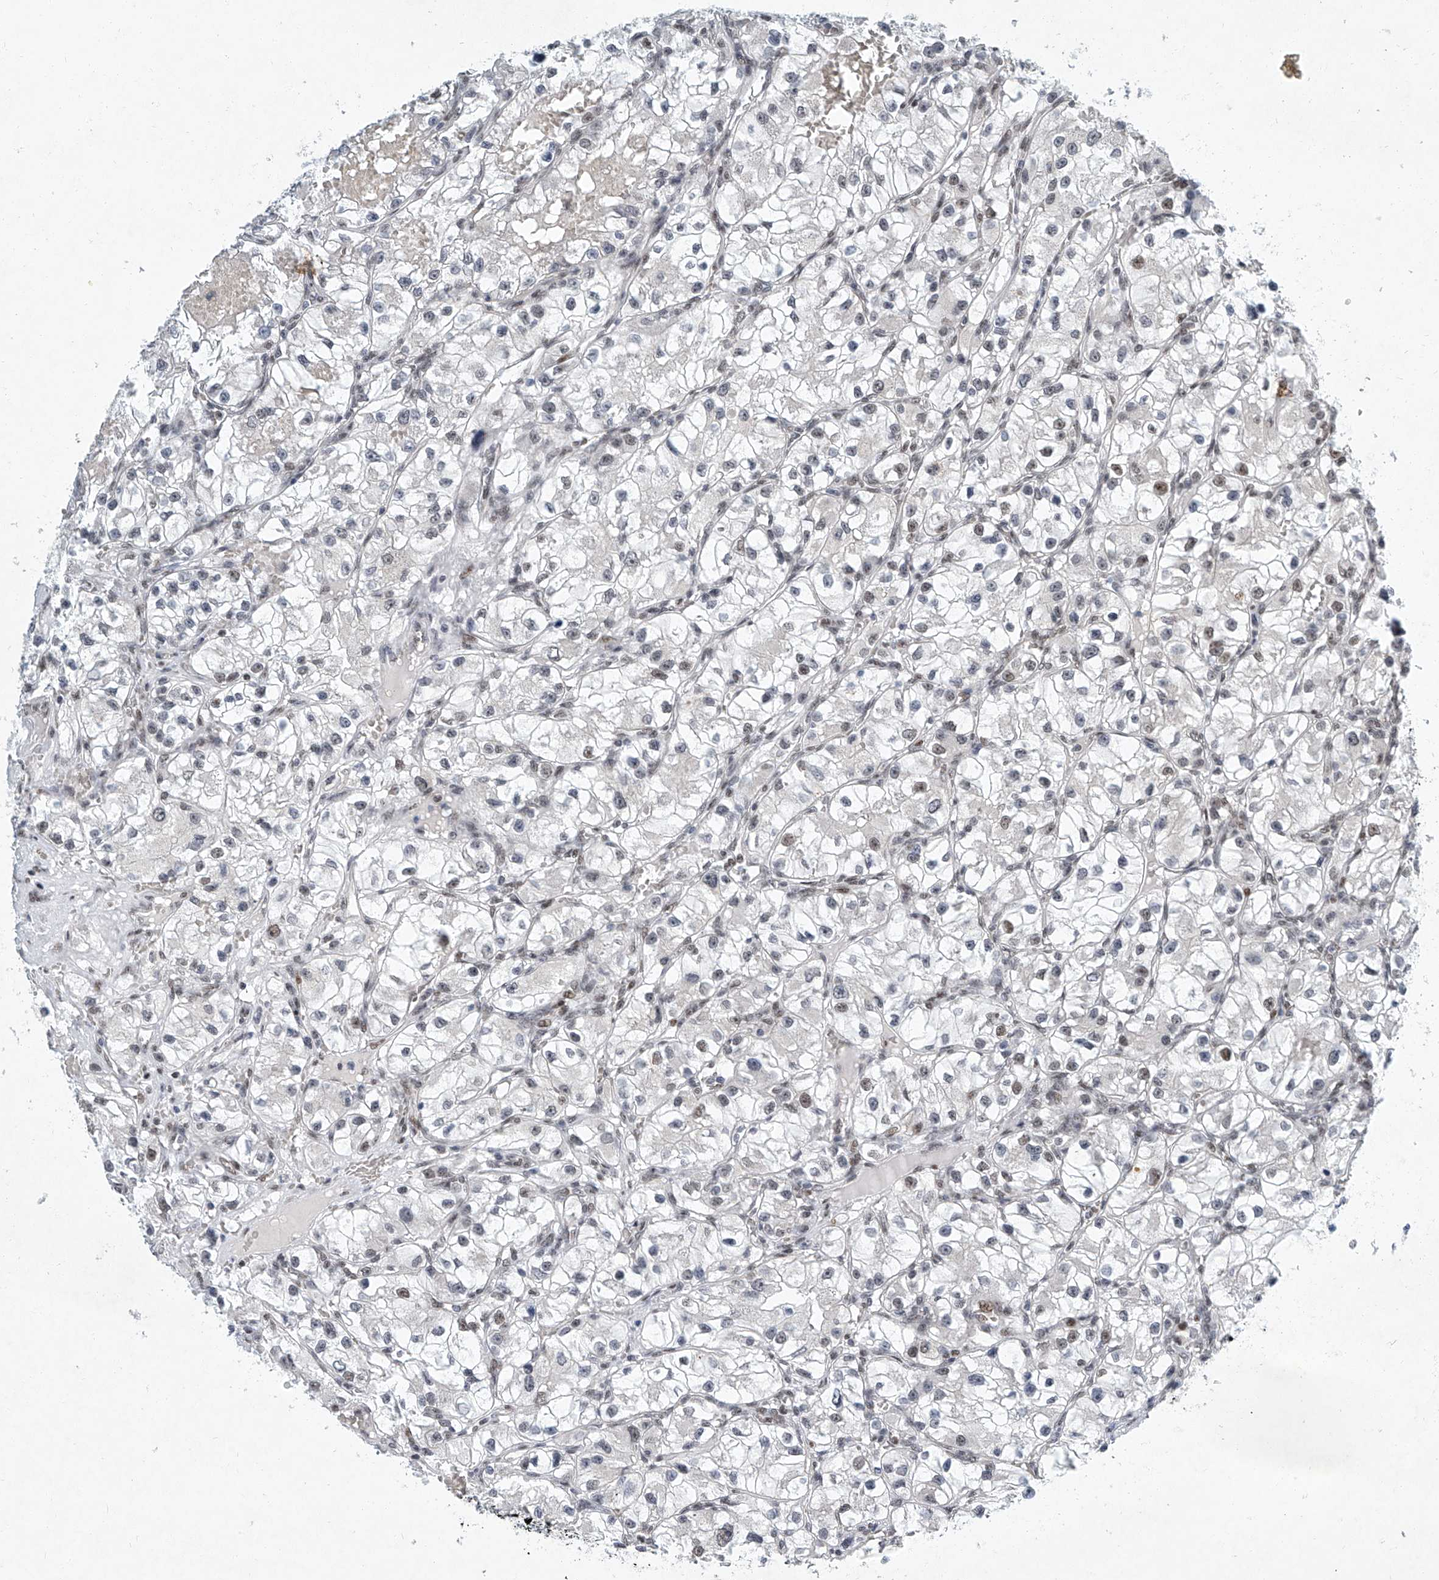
{"staining": {"intensity": "moderate", "quantity": "<25%", "location": "nuclear"}, "tissue": "renal cancer", "cell_type": "Tumor cells", "image_type": "cancer", "snomed": [{"axis": "morphology", "description": "Adenocarcinoma, NOS"}, {"axis": "topography", "description": "Kidney"}], "caption": "A photomicrograph showing moderate nuclear positivity in approximately <25% of tumor cells in adenocarcinoma (renal), as visualized by brown immunohistochemical staining.", "gene": "TFDP1", "patient": {"sex": "female", "age": 57}}